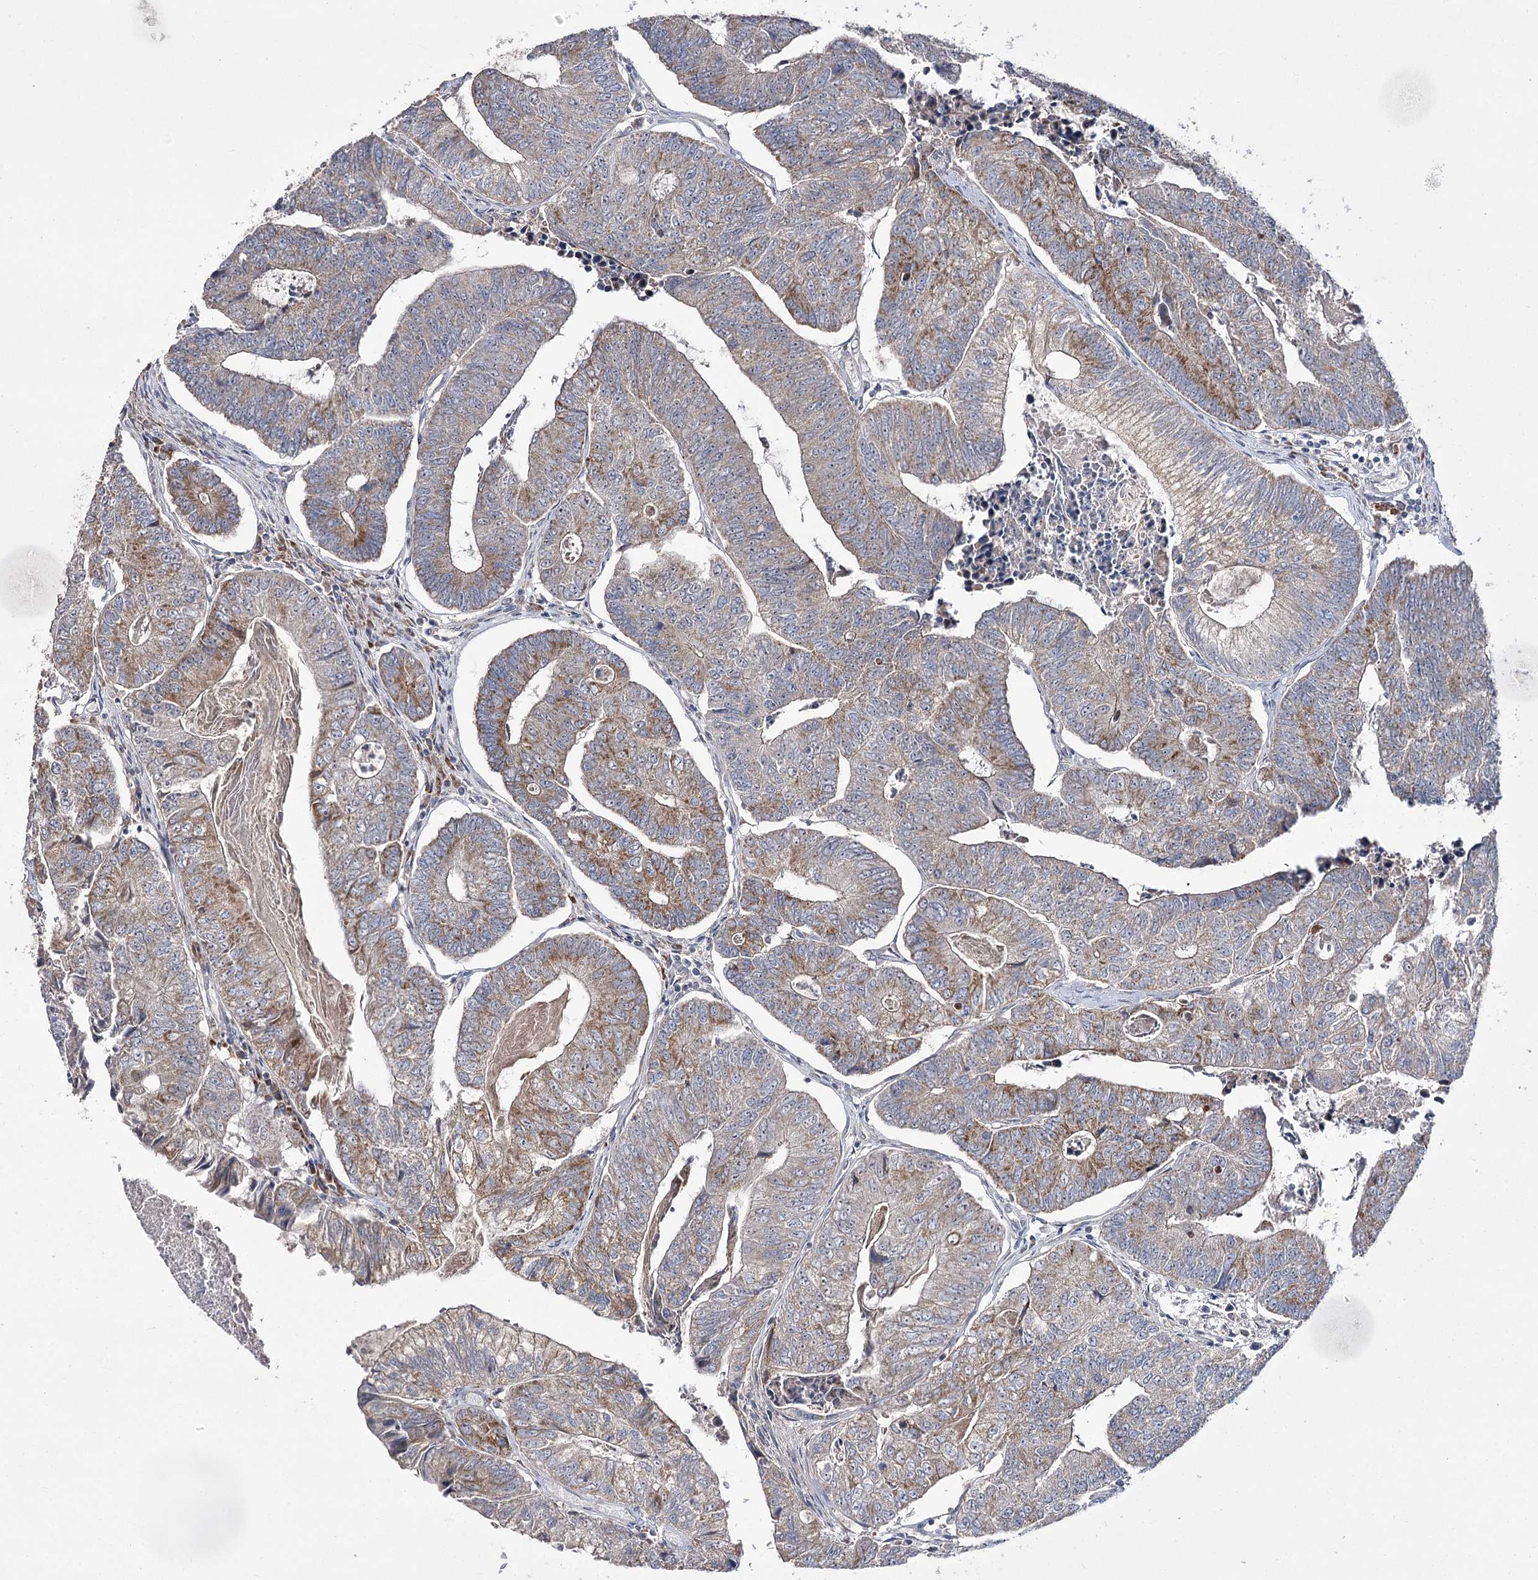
{"staining": {"intensity": "moderate", "quantity": ">75%", "location": "cytoplasmic/membranous"}, "tissue": "colorectal cancer", "cell_type": "Tumor cells", "image_type": "cancer", "snomed": [{"axis": "morphology", "description": "Adenocarcinoma, NOS"}, {"axis": "topography", "description": "Colon"}], "caption": "Colorectal cancer (adenocarcinoma) was stained to show a protein in brown. There is medium levels of moderate cytoplasmic/membranous positivity in approximately >75% of tumor cells. (brown staining indicates protein expression, while blue staining denotes nuclei).", "gene": "NADK2", "patient": {"sex": "female", "age": 67}}